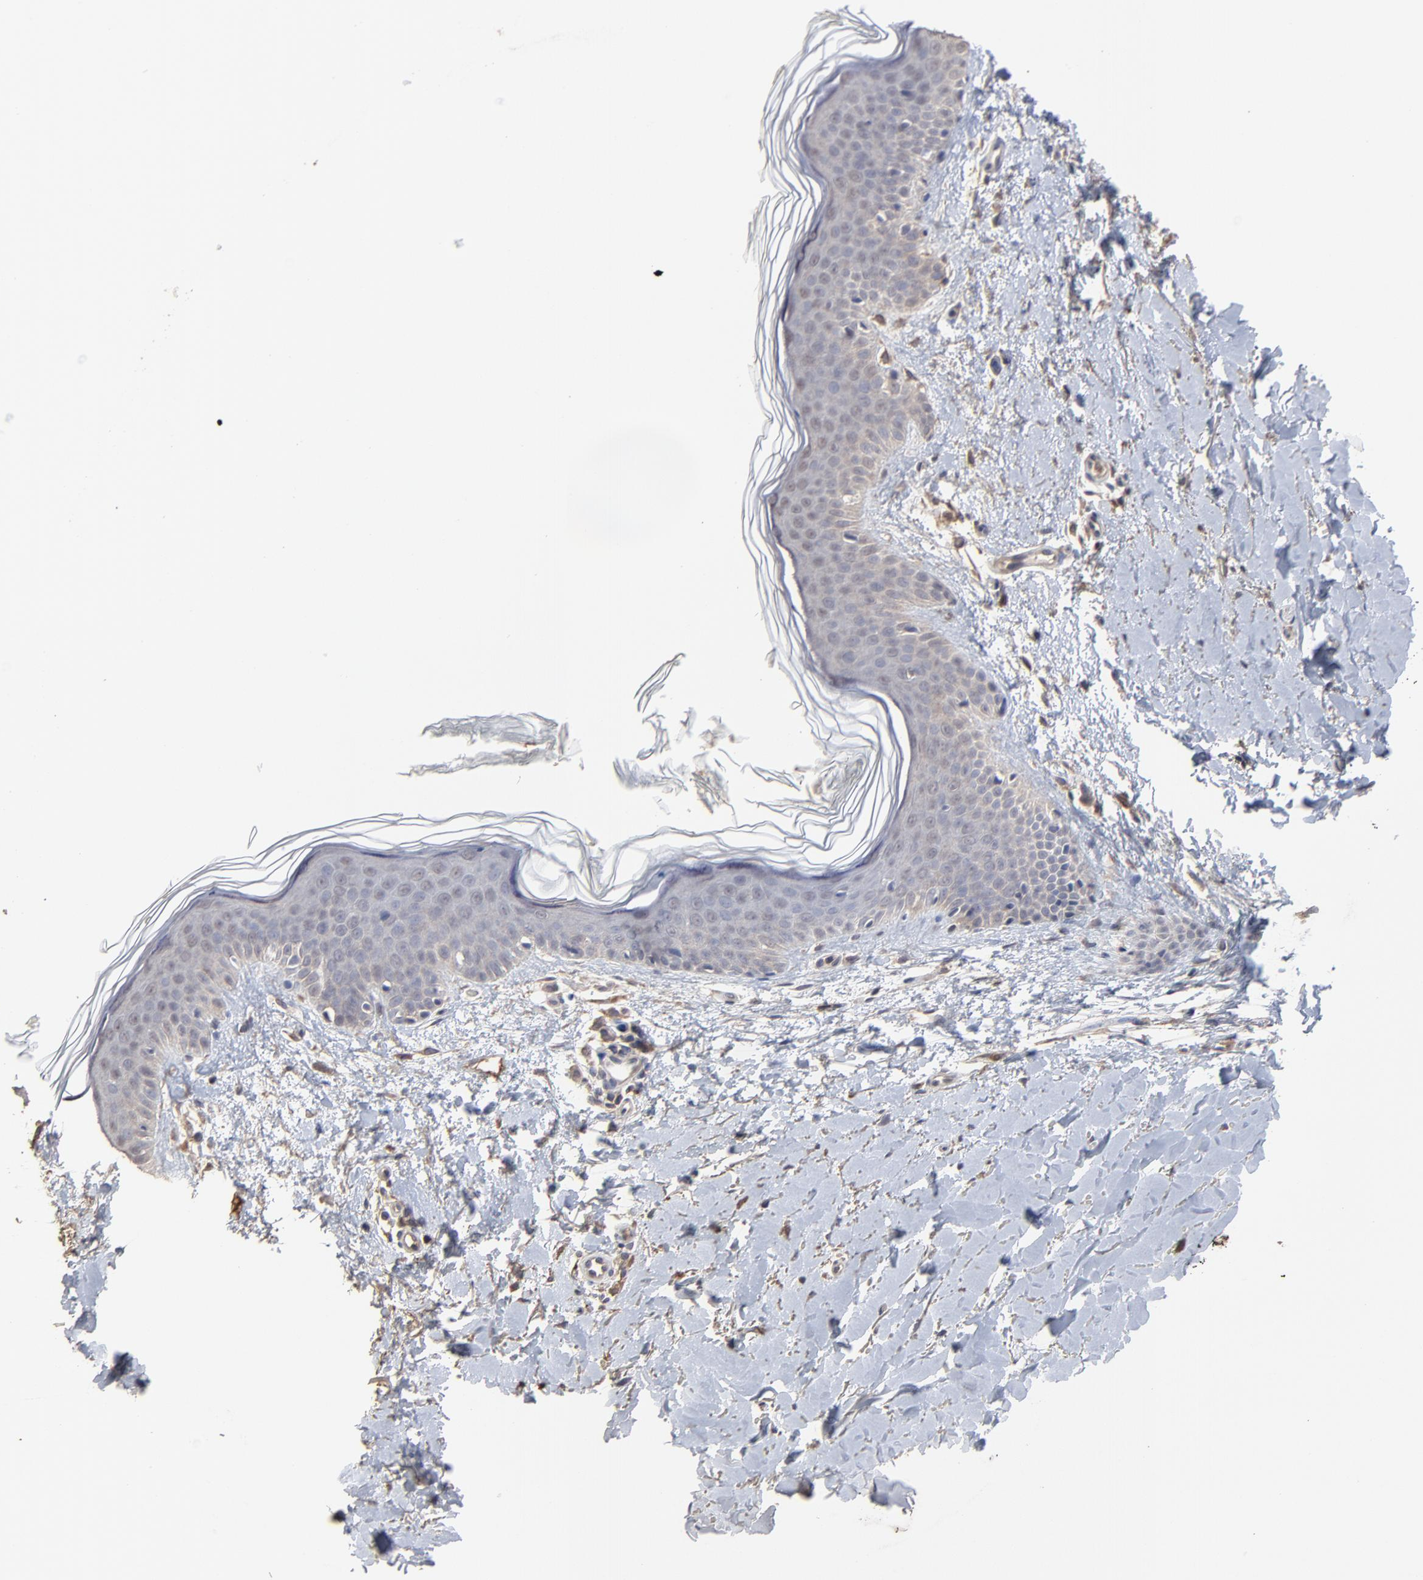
{"staining": {"intensity": "negative", "quantity": "none", "location": "none"}, "tissue": "skin", "cell_type": "Fibroblasts", "image_type": "normal", "snomed": [{"axis": "morphology", "description": "Normal tissue, NOS"}, {"axis": "topography", "description": "Skin"}], "caption": "DAB immunohistochemical staining of benign human skin displays no significant expression in fibroblasts.", "gene": "VPREB3", "patient": {"sex": "female", "age": 56}}